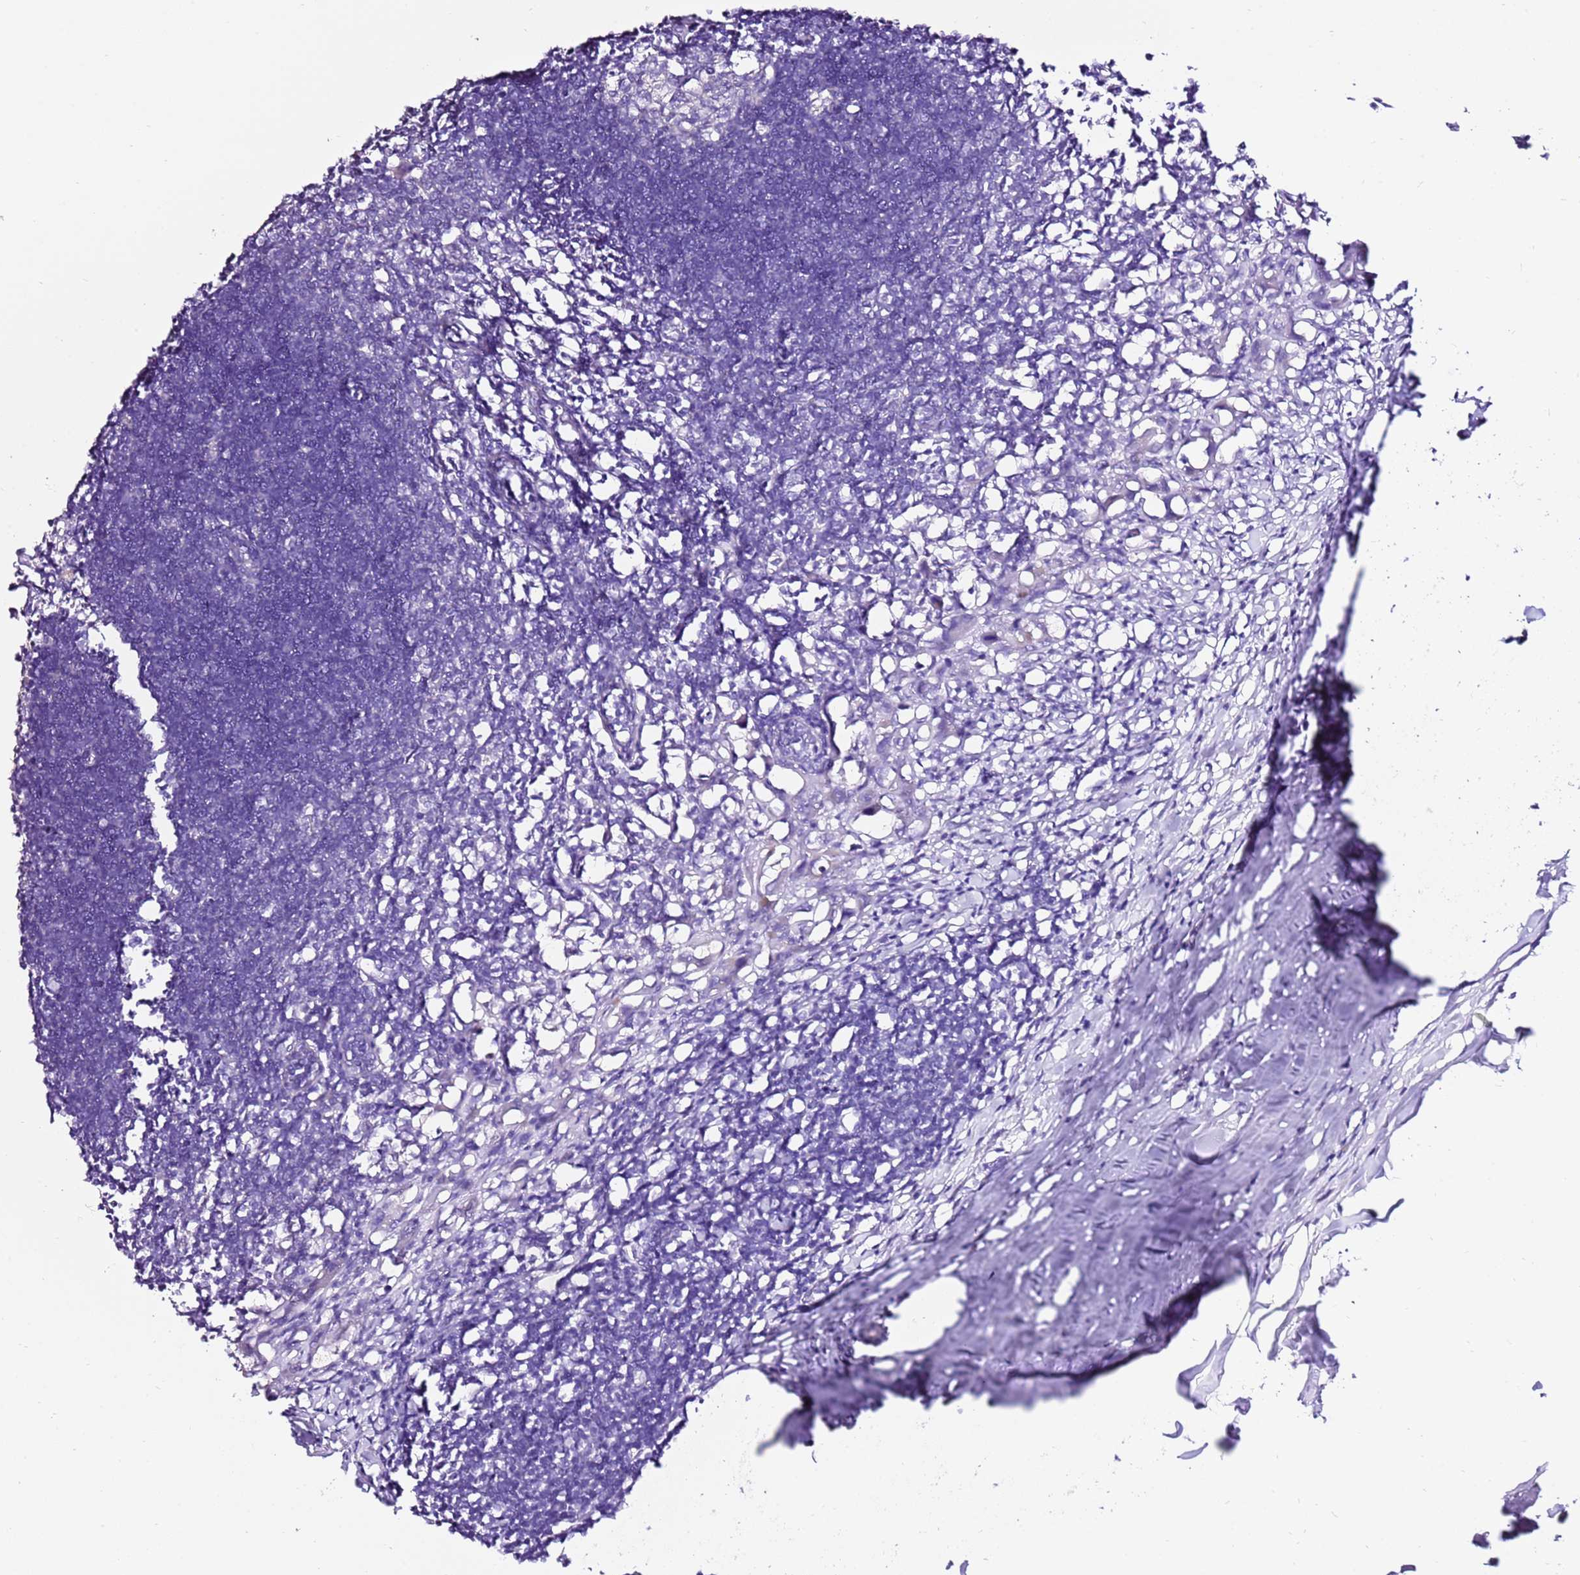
{"staining": {"intensity": "negative", "quantity": "none", "location": "none"}, "tissue": "lymph node", "cell_type": "Germinal center cells", "image_type": "normal", "snomed": [{"axis": "morphology", "description": "Normal tissue, NOS"}, {"axis": "morphology", "description": "Malignant melanoma, Metastatic site"}, {"axis": "topography", "description": "Lymph node"}], "caption": "Human lymph node stained for a protein using immunohistochemistry reveals no expression in germinal center cells.", "gene": "ART5", "patient": {"sex": "male", "age": 41}}